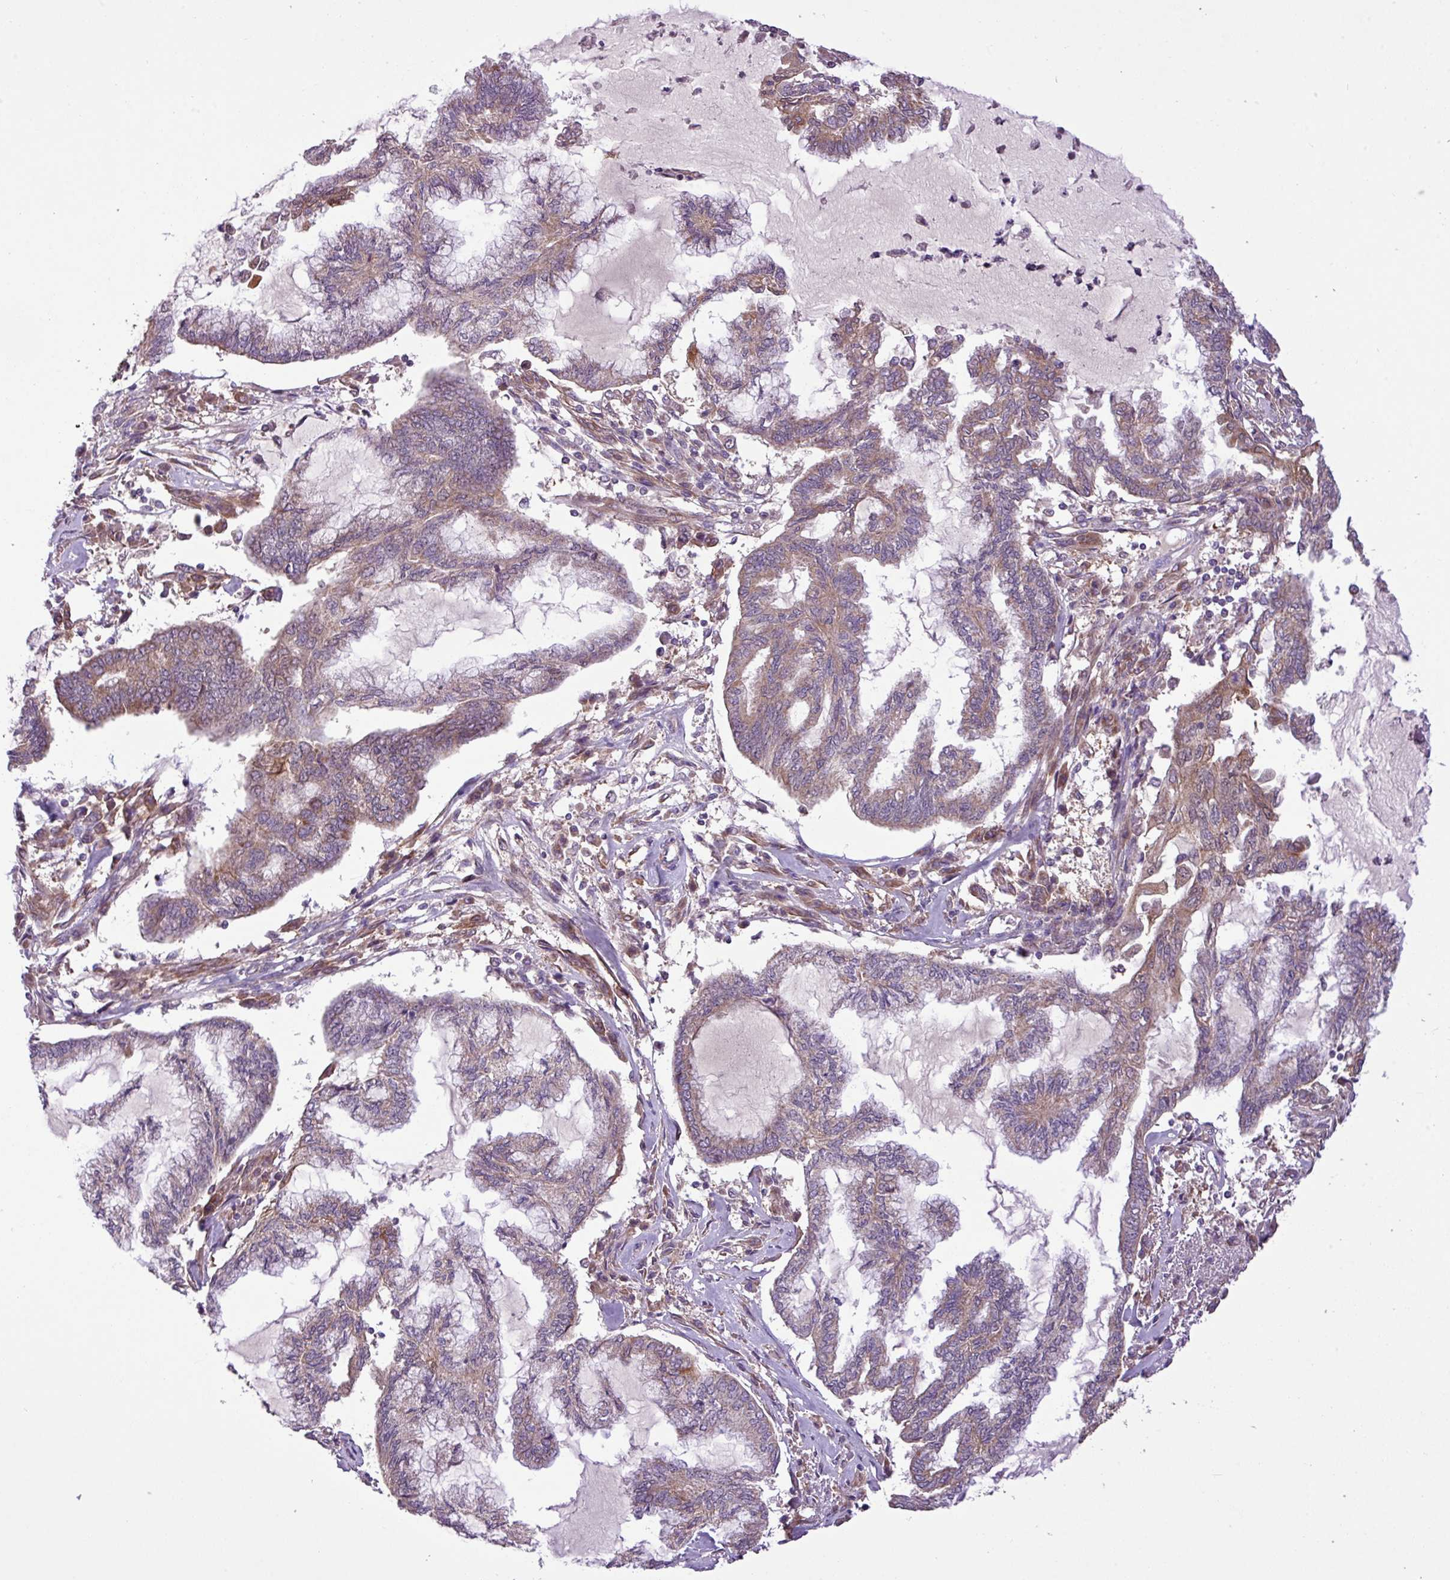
{"staining": {"intensity": "weak", "quantity": "25%-75%", "location": "cytoplasmic/membranous"}, "tissue": "endometrial cancer", "cell_type": "Tumor cells", "image_type": "cancer", "snomed": [{"axis": "morphology", "description": "Adenocarcinoma, NOS"}, {"axis": "topography", "description": "Endometrium"}], "caption": "Weak cytoplasmic/membranous protein staining is identified in approximately 25%-75% of tumor cells in adenocarcinoma (endometrial). The staining was performed using DAB (3,3'-diaminobenzidine), with brown indicating positive protein expression. Nuclei are stained blue with hematoxylin.", "gene": "TIMM10B", "patient": {"sex": "female", "age": 86}}